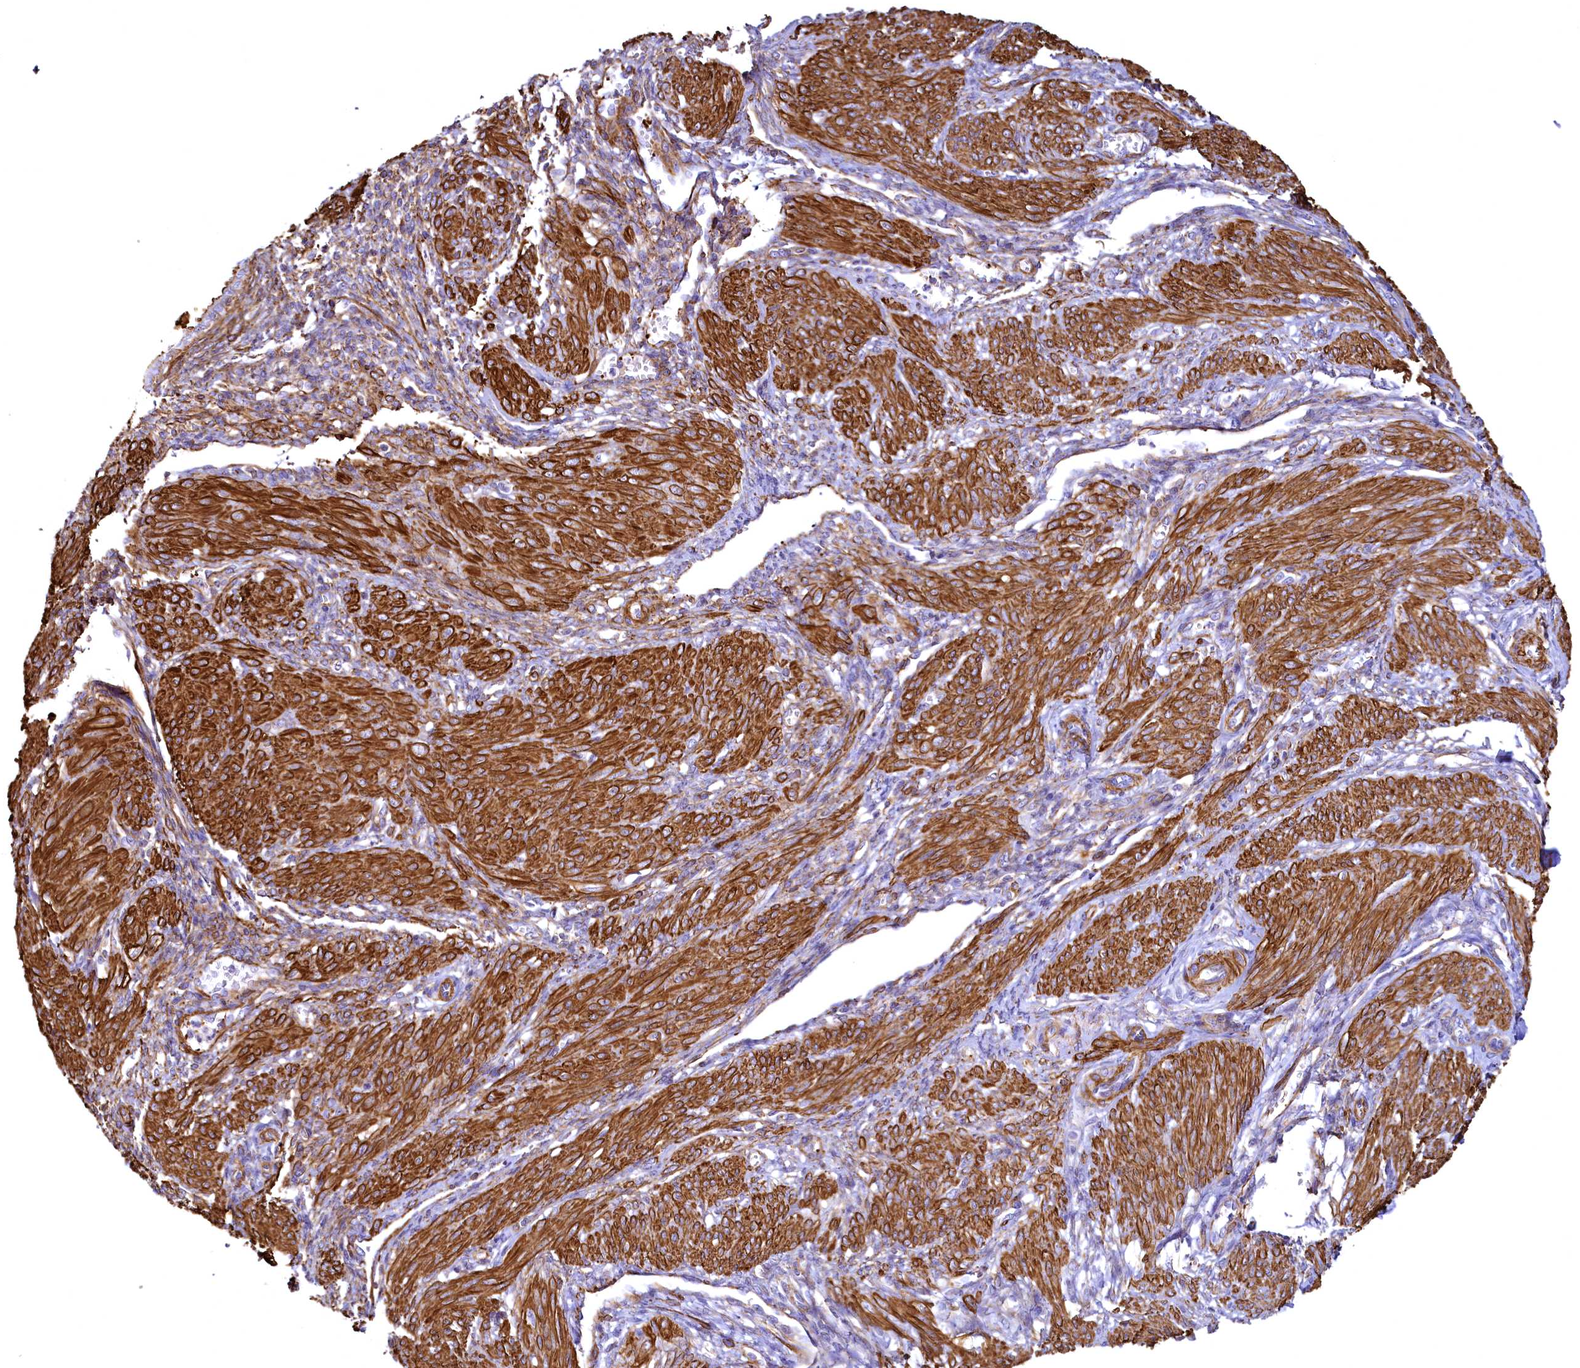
{"staining": {"intensity": "strong", "quantity": ">75%", "location": "cytoplasmic/membranous"}, "tissue": "smooth muscle", "cell_type": "Smooth muscle cells", "image_type": "normal", "snomed": [{"axis": "morphology", "description": "Normal tissue, NOS"}, {"axis": "topography", "description": "Smooth muscle"}], "caption": "Benign smooth muscle shows strong cytoplasmic/membranous expression in about >75% of smooth muscle cells.", "gene": "THBS1", "patient": {"sex": "female", "age": 39}}